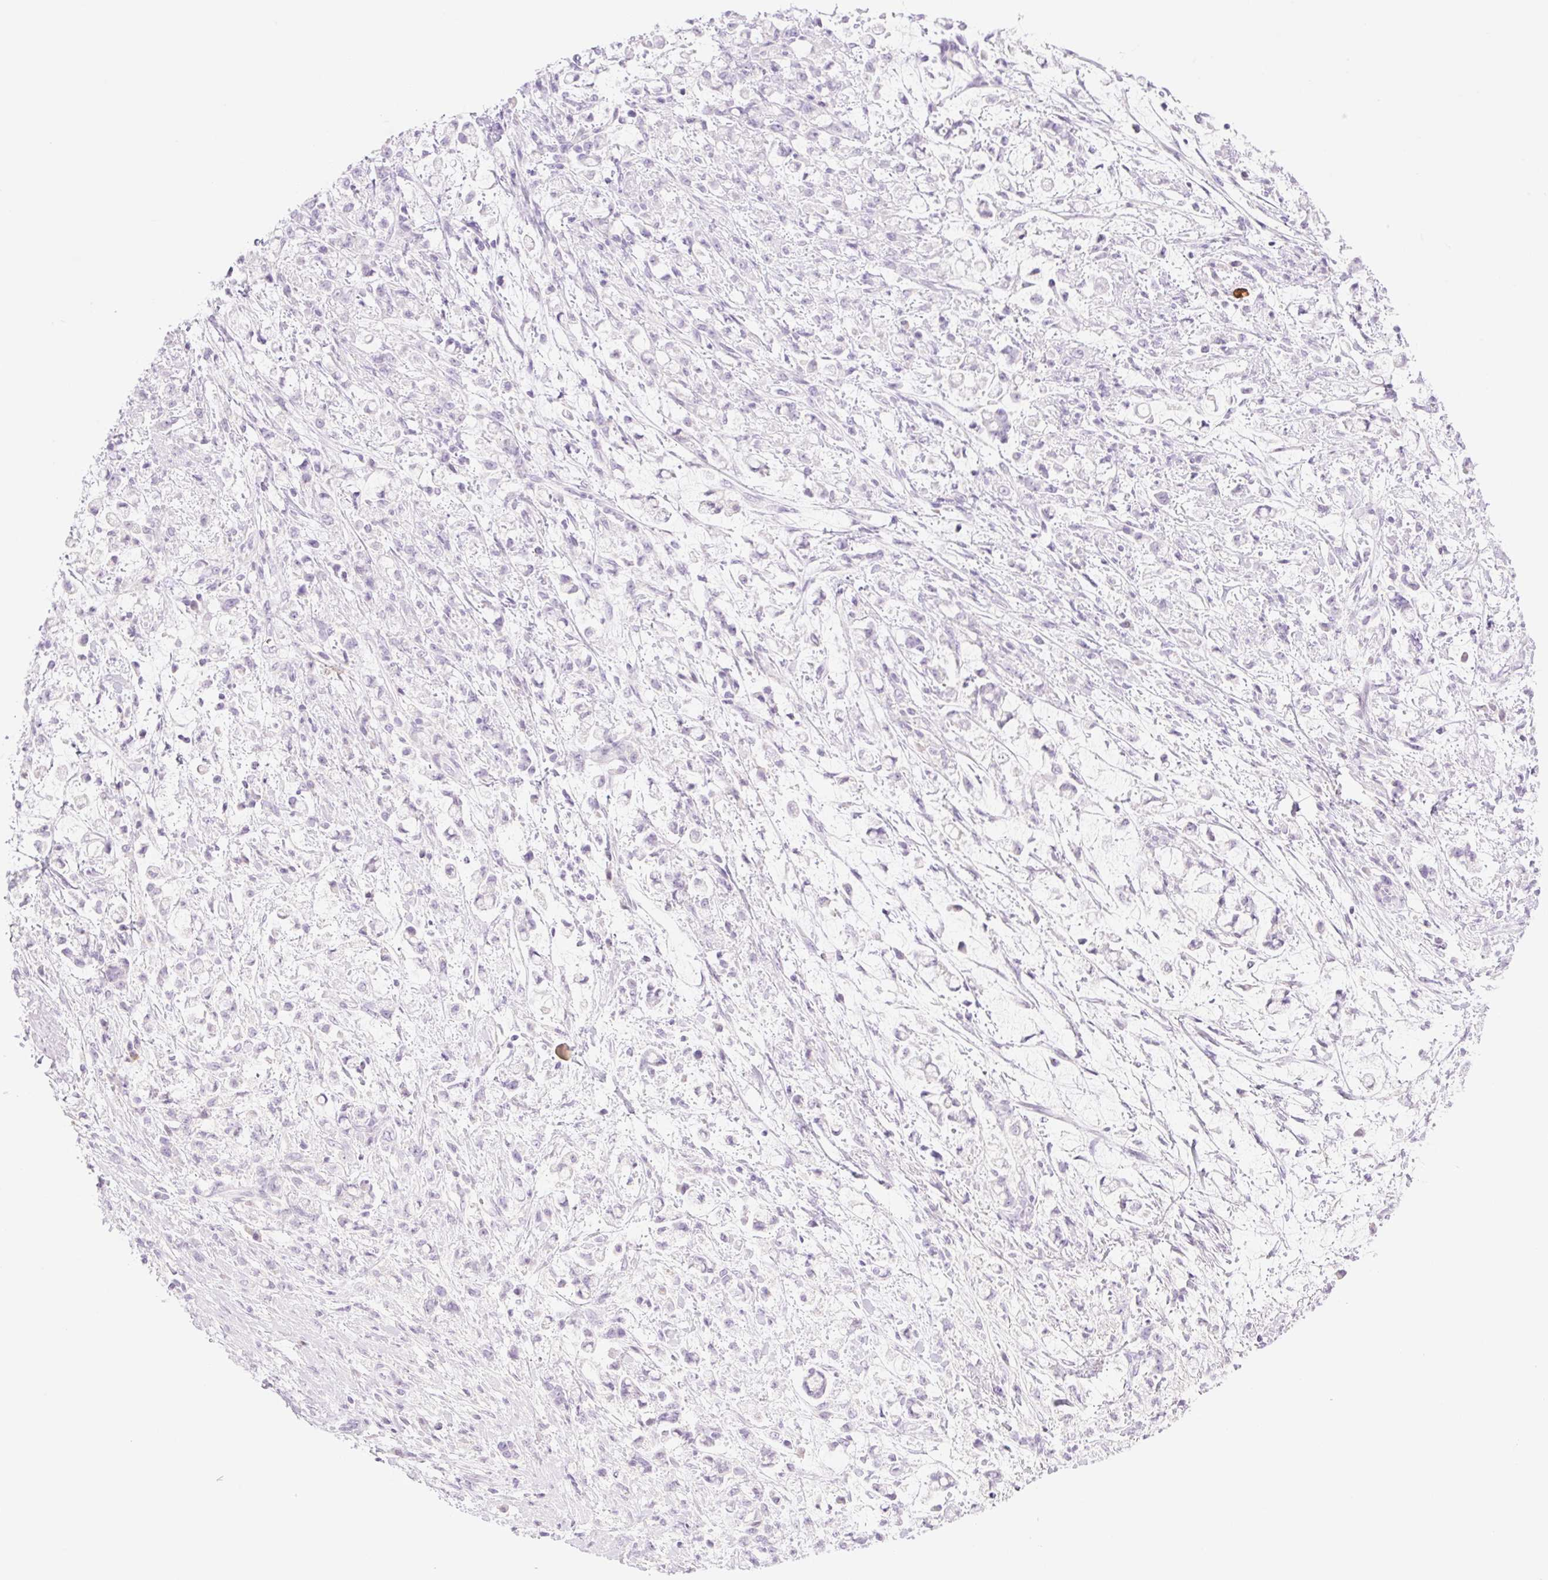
{"staining": {"intensity": "negative", "quantity": "none", "location": "none"}, "tissue": "stomach cancer", "cell_type": "Tumor cells", "image_type": "cancer", "snomed": [{"axis": "morphology", "description": "Adenocarcinoma, NOS"}, {"axis": "topography", "description": "Stomach"}], "caption": "Image shows no significant protein expression in tumor cells of stomach cancer. The staining is performed using DAB brown chromogen with nuclei counter-stained in using hematoxylin.", "gene": "TBX15", "patient": {"sex": "female", "age": 60}}